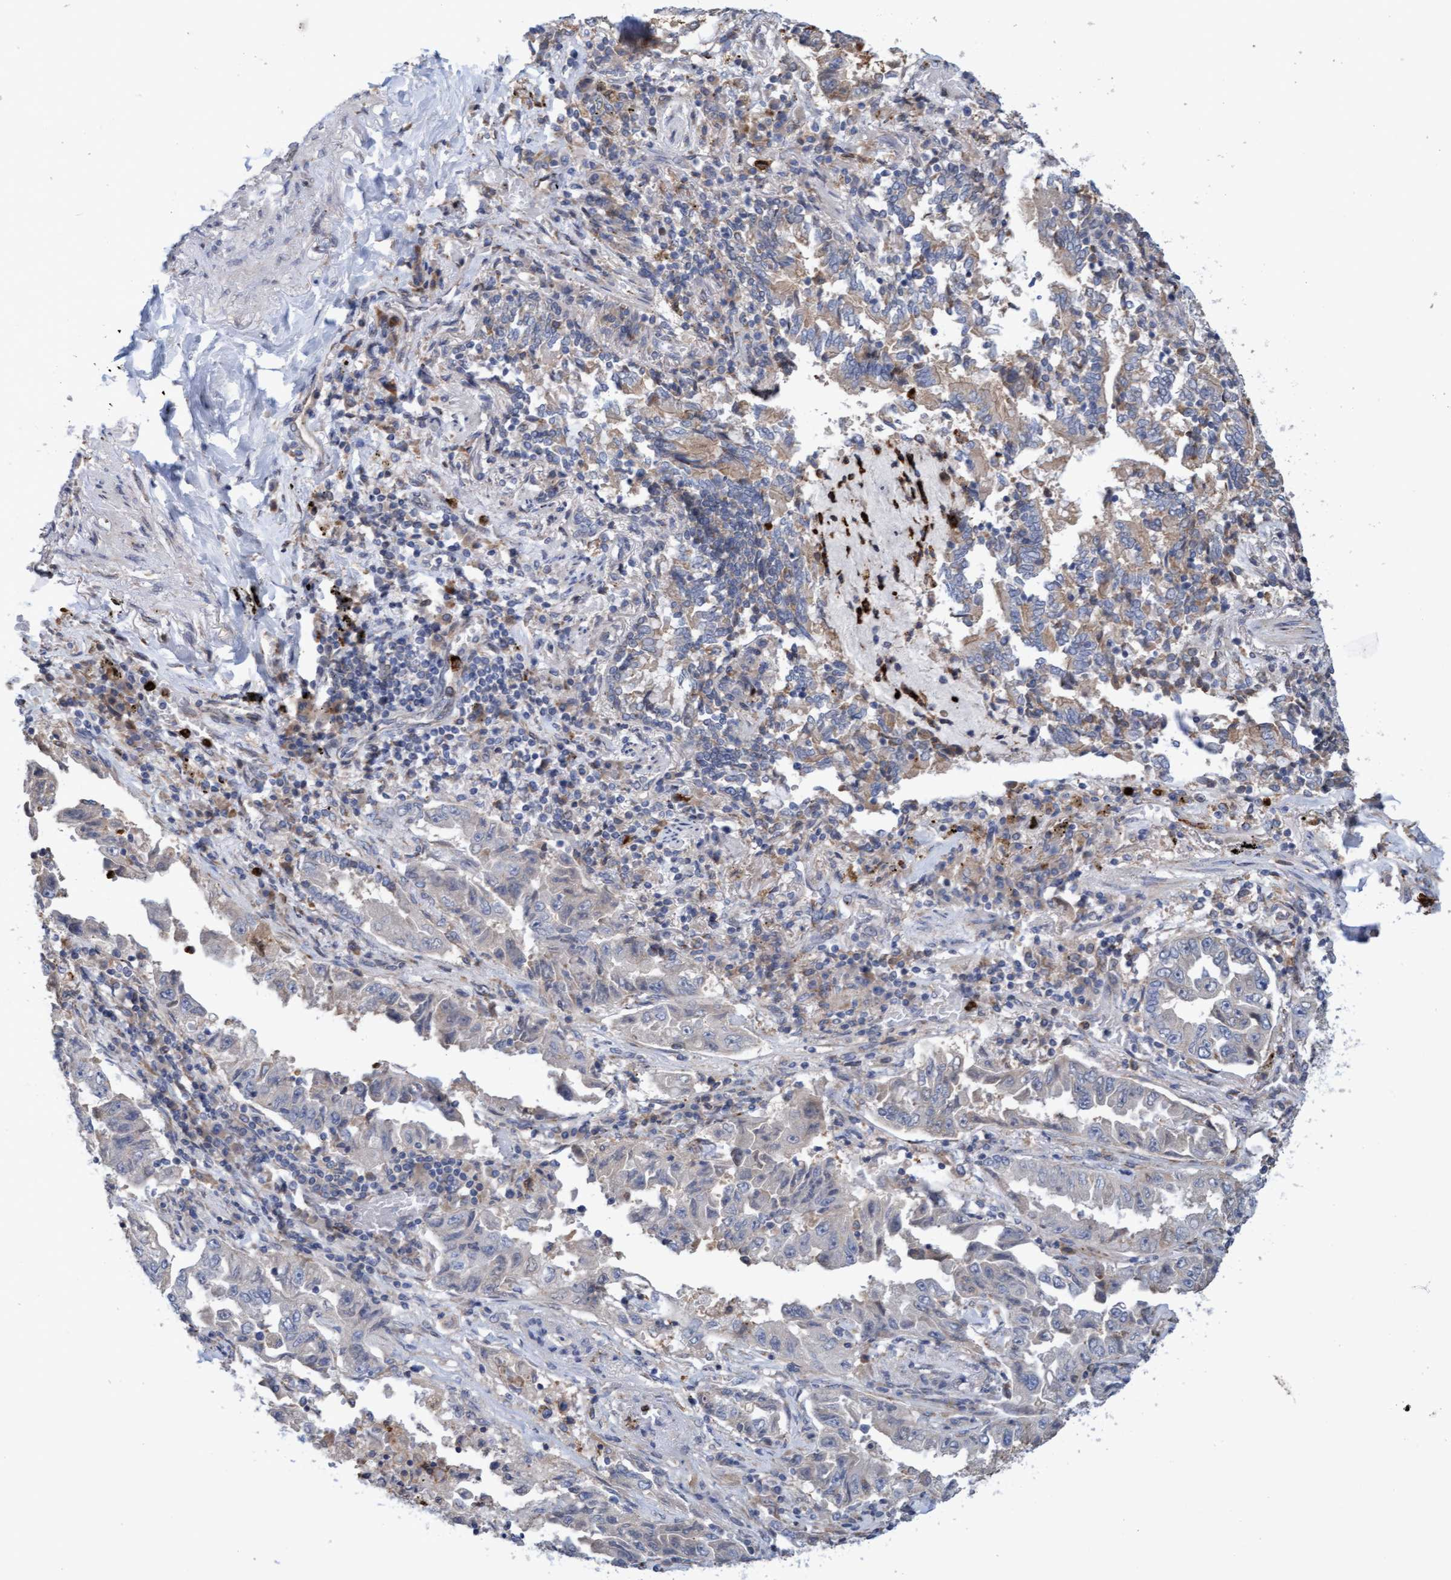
{"staining": {"intensity": "negative", "quantity": "none", "location": "none"}, "tissue": "lung cancer", "cell_type": "Tumor cells", "image_type": "cancer", "snomed": [{"axis": "morphology", "description": "Adenocarcinoma, NOS"}, {"axis": "topography", "description": "Lung"}], "caption": "IHC micrograph of neoplastic tissue: human lung cancer stained with DAB exhibits no significant protein expression in tumor cells.", "gene": "MMP8", "patient": {"sex": "female", "age": 51}}